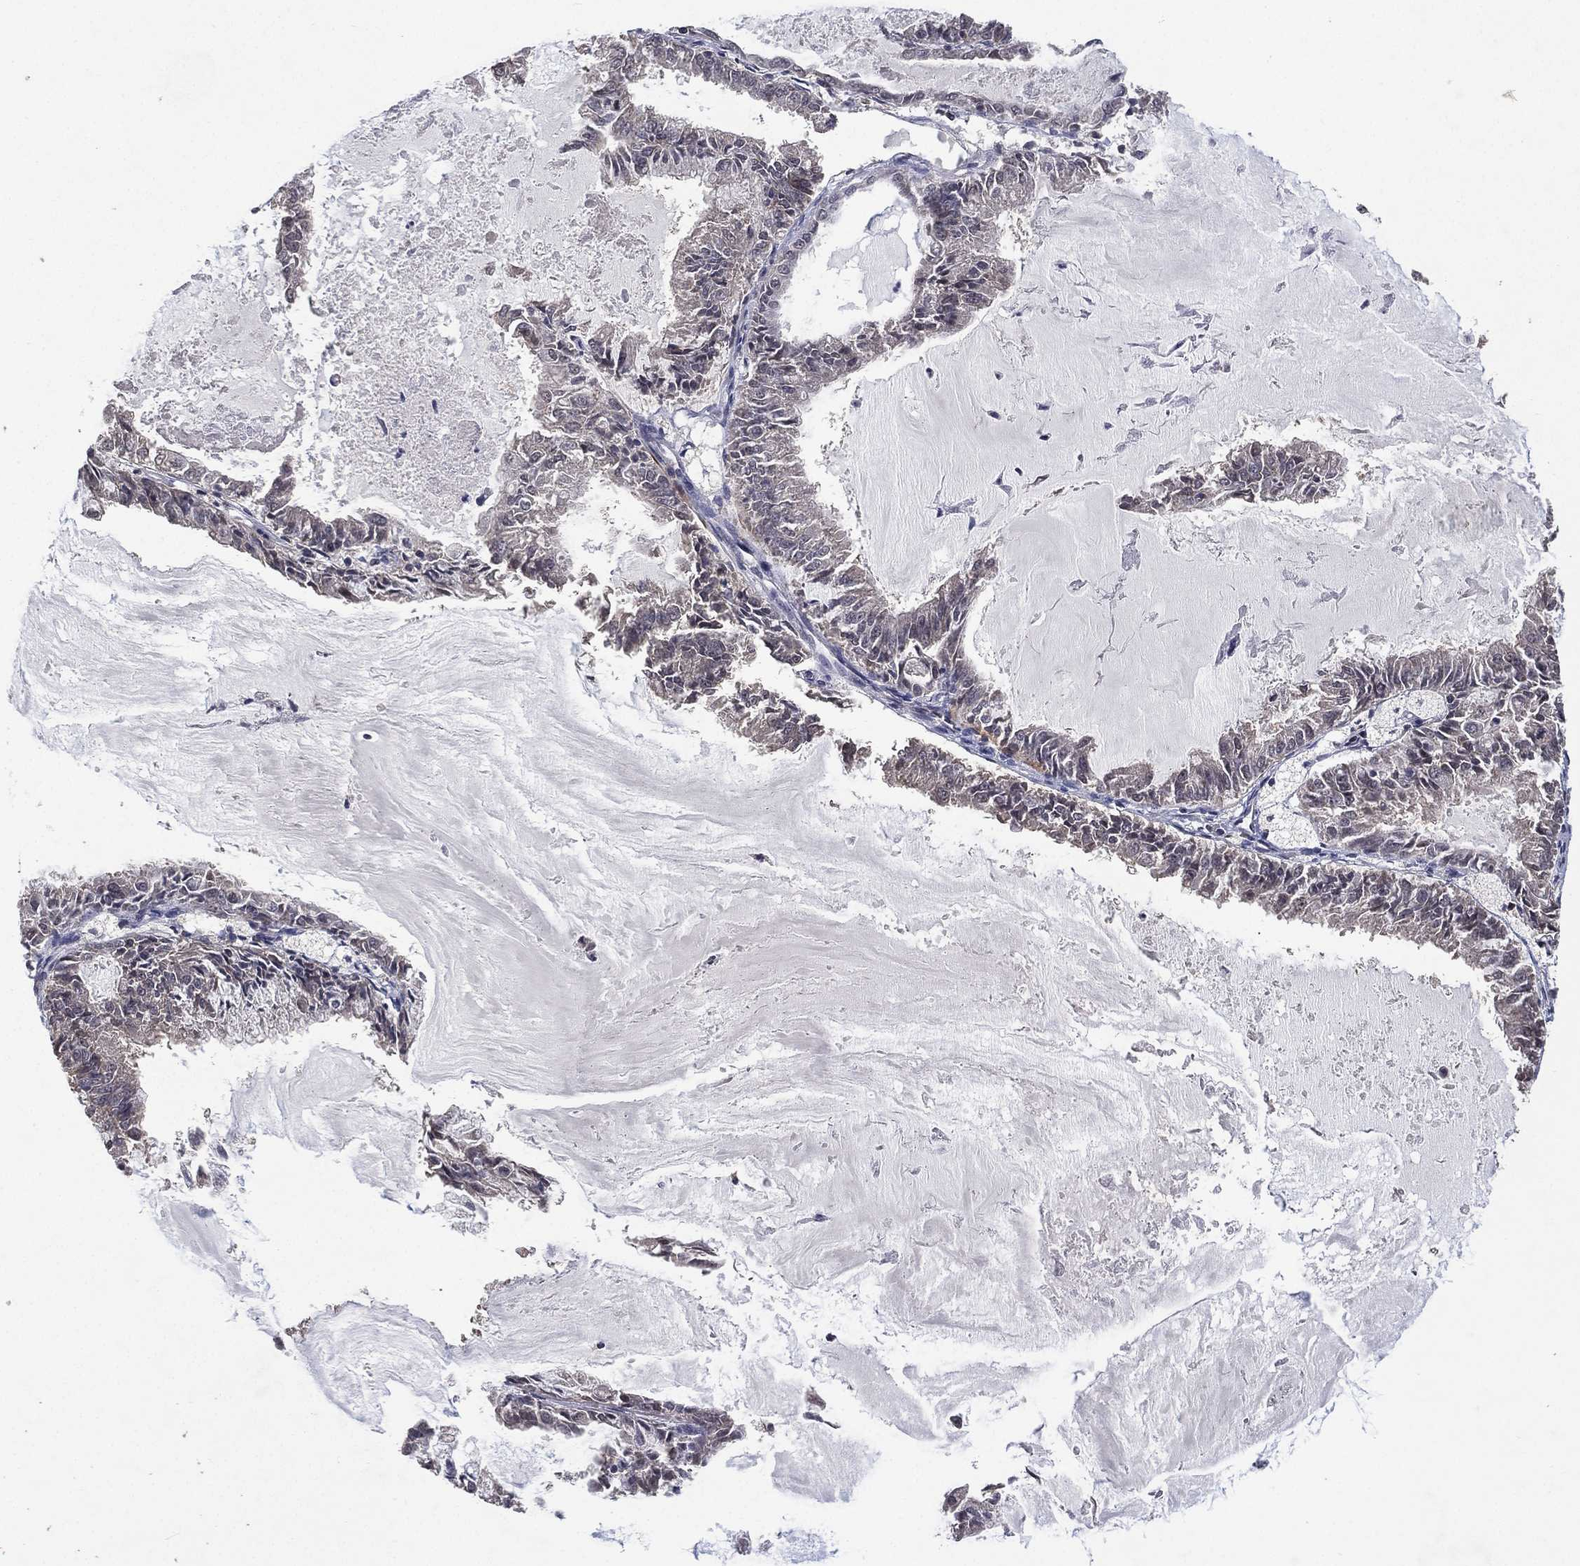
{"staining": {"intensity": "negative", "quantity": "none", "location": "none"}, "tissue": "endometrial cancer", "cell_type": "Tumor cells", "image_type": "cancer", "snomed": [{"axis": "morphology", "description": "Adenocarcinoma, NOS"}, {"axis": "topography", "description": "Endometrium"}], "caption": "The immunohistochemistry (IHC) photomicrograph has no significant positivity in tumor cells of endometrial adenocarcinoma tissue.", "gene": "NELFCD", "patient": {"sex": "female", "age": 57}}